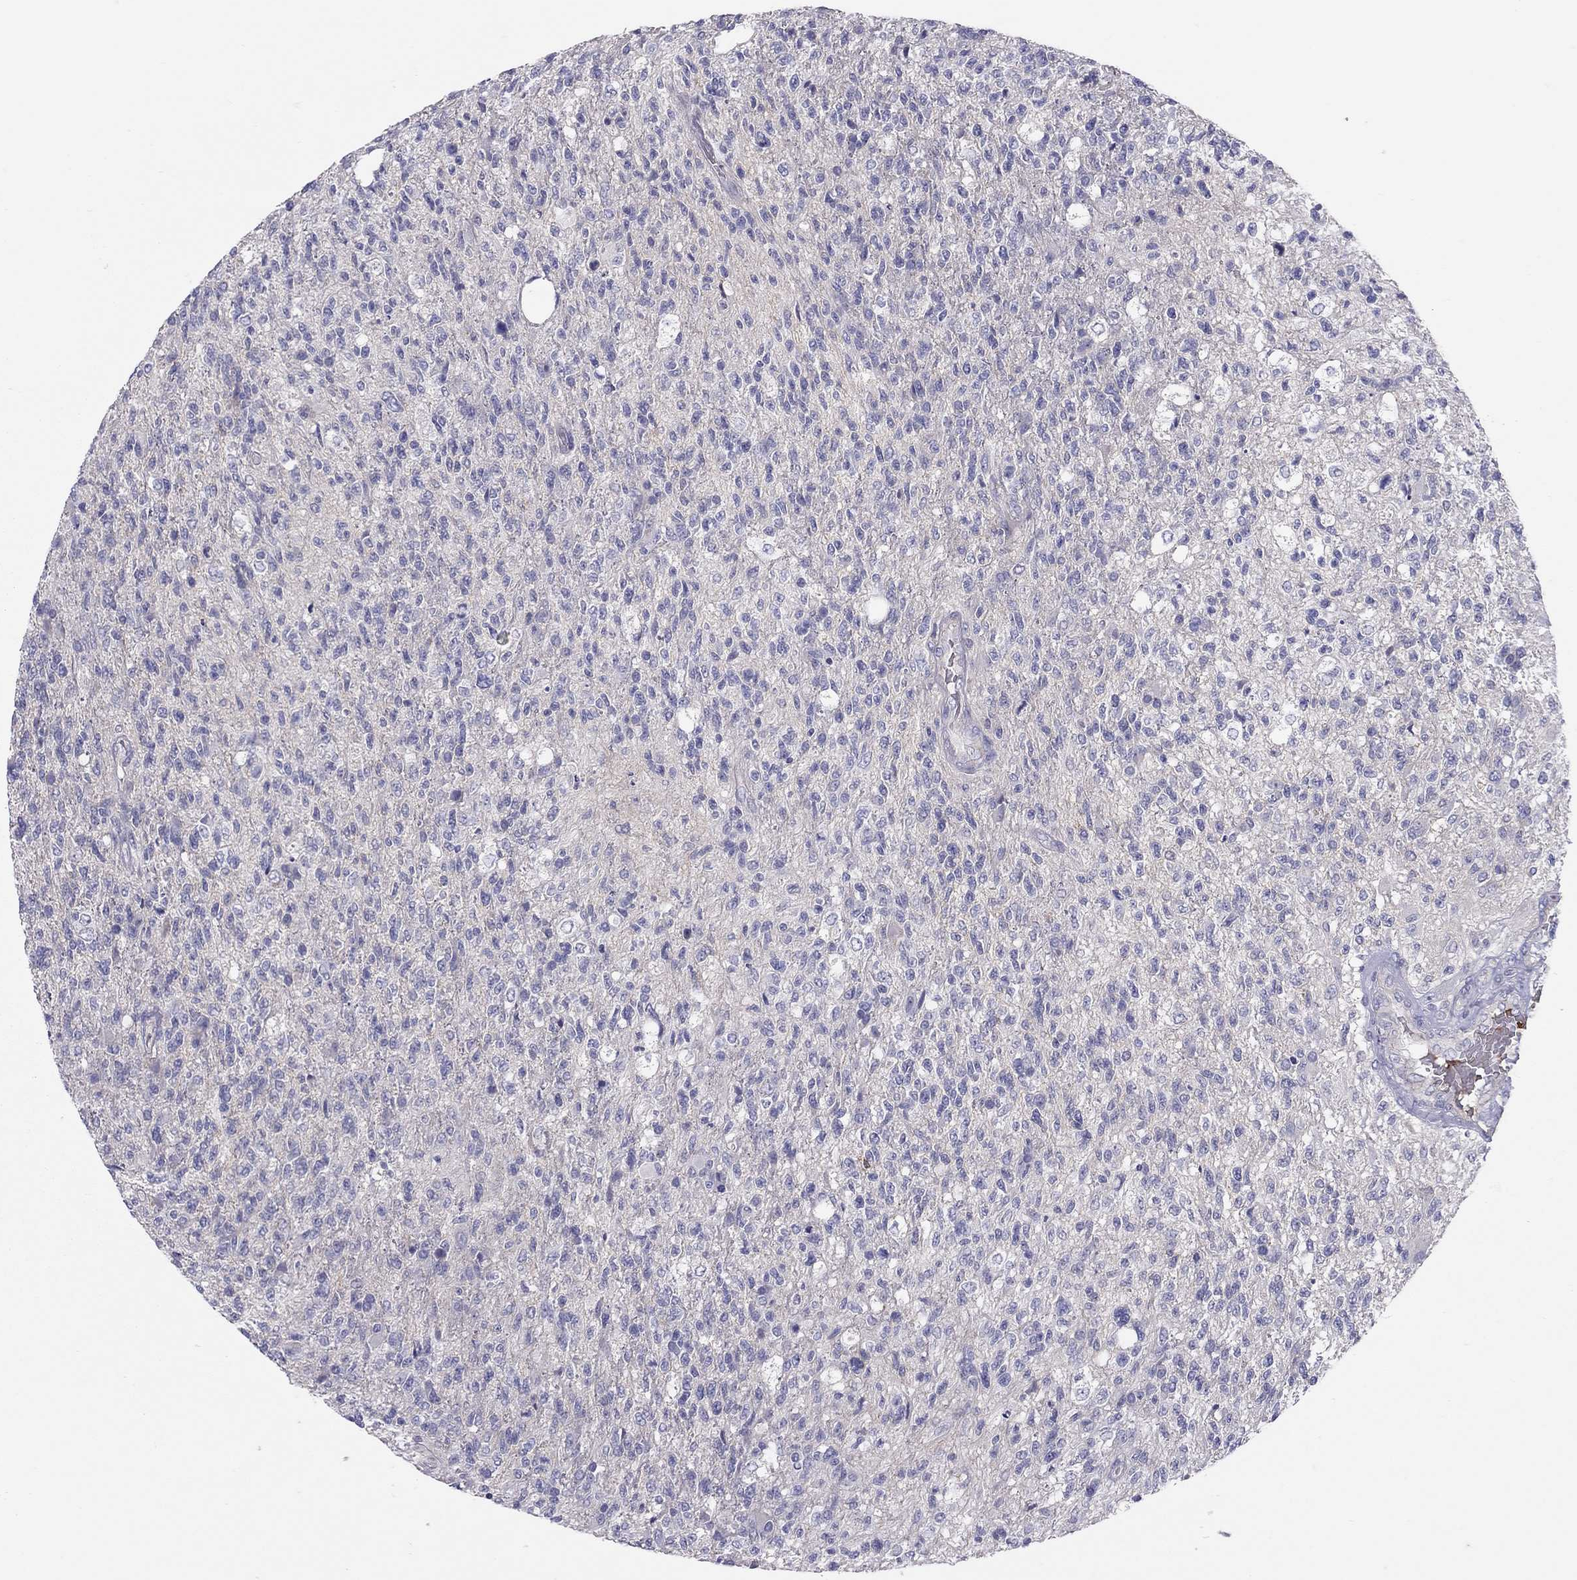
{"staining": {"intensity": "negative", "quantity": "none", "location": "none"}, "tissue": "glioma", "cell_type": "Tumor cells", "image_type": "cancer", "snomed": [{"axis": "morphology", "description": "Glioma, malignant, High grade"}, {"axis": "topography", "description": "Brain"}], "caption": "This is a image of immunohistochemistry (IHC) staining of malignant glioma (high-grade), which shows no positivity in tumor cells.", "gene": "FRMD1", "patient": {"sex": "male", "age": 56}}